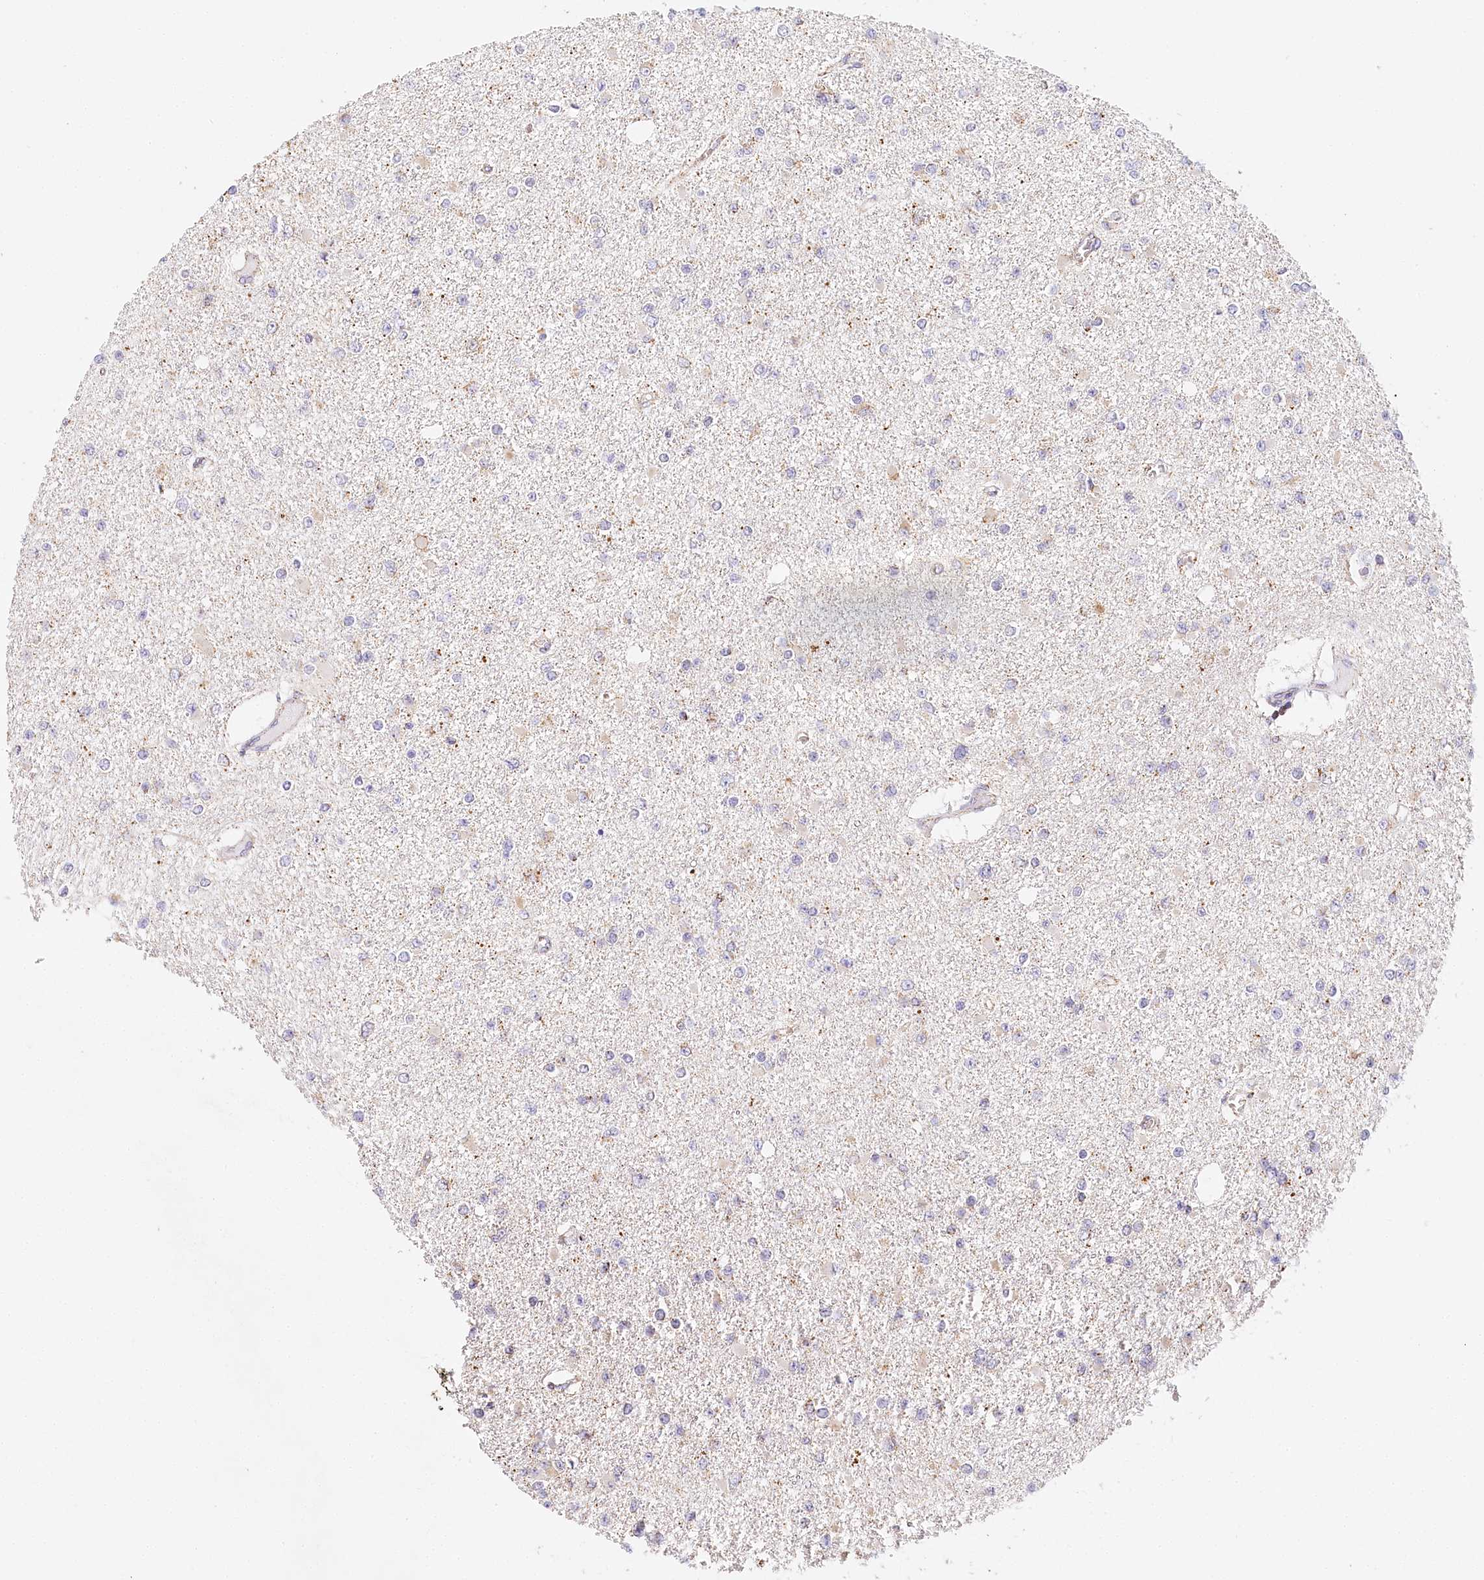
{"staining": {"intensity": "negative", "quantity": "none", "location": "none"}, "tissue": "glioma", "cell_type": "Tumor cells", "image_type": "cancer", "snomed": [{"axis": "morphology", "description": "Glioma, malignant, Low grade"}, {"axis": "topography", "description": "Brain"}], "caption": "Protein analysis of glioma demonstrates no significant expression in tumor cells.", "gene": "LSS", "patient": {"sex": "female", "age": 22}}